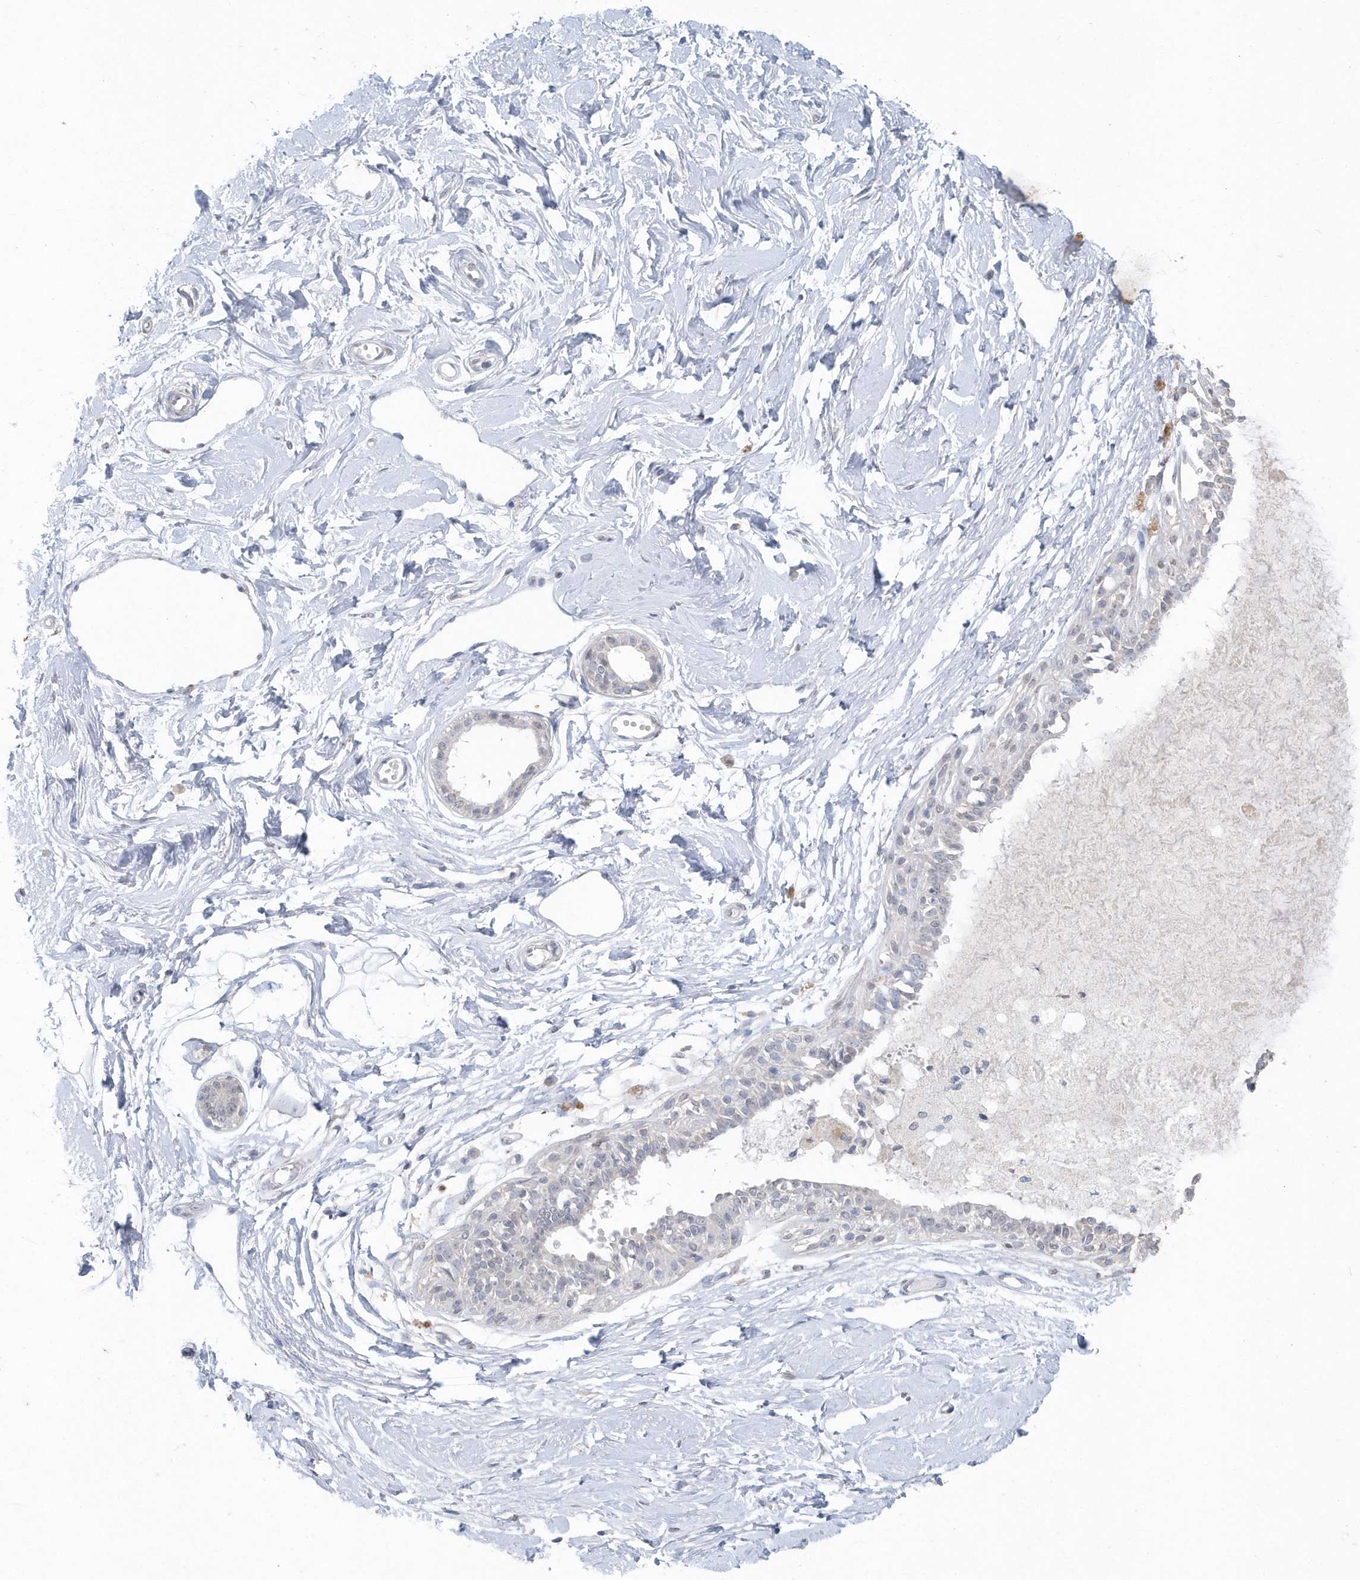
{"staining": {"intensity": "negative", "quantity": "none", "location": "none"}, "tissue": "breast", "cell_type": "Adipocytes", "image_type": "normal", "snomed": [{"axis": "morphology", "description": "Normal tissue, NOS"}, {"axis": "topography", "description": "Breast"}], "caption": "Adipocytes show no significant protein expression in benign breast. (Brightfield microscopy of DAB (3,3'-diaminobenzidine) immunohistochemistry (IHC) at high magnification).", "gene": "PDCD1", "patient": {"sex": "female", "age": 45}}